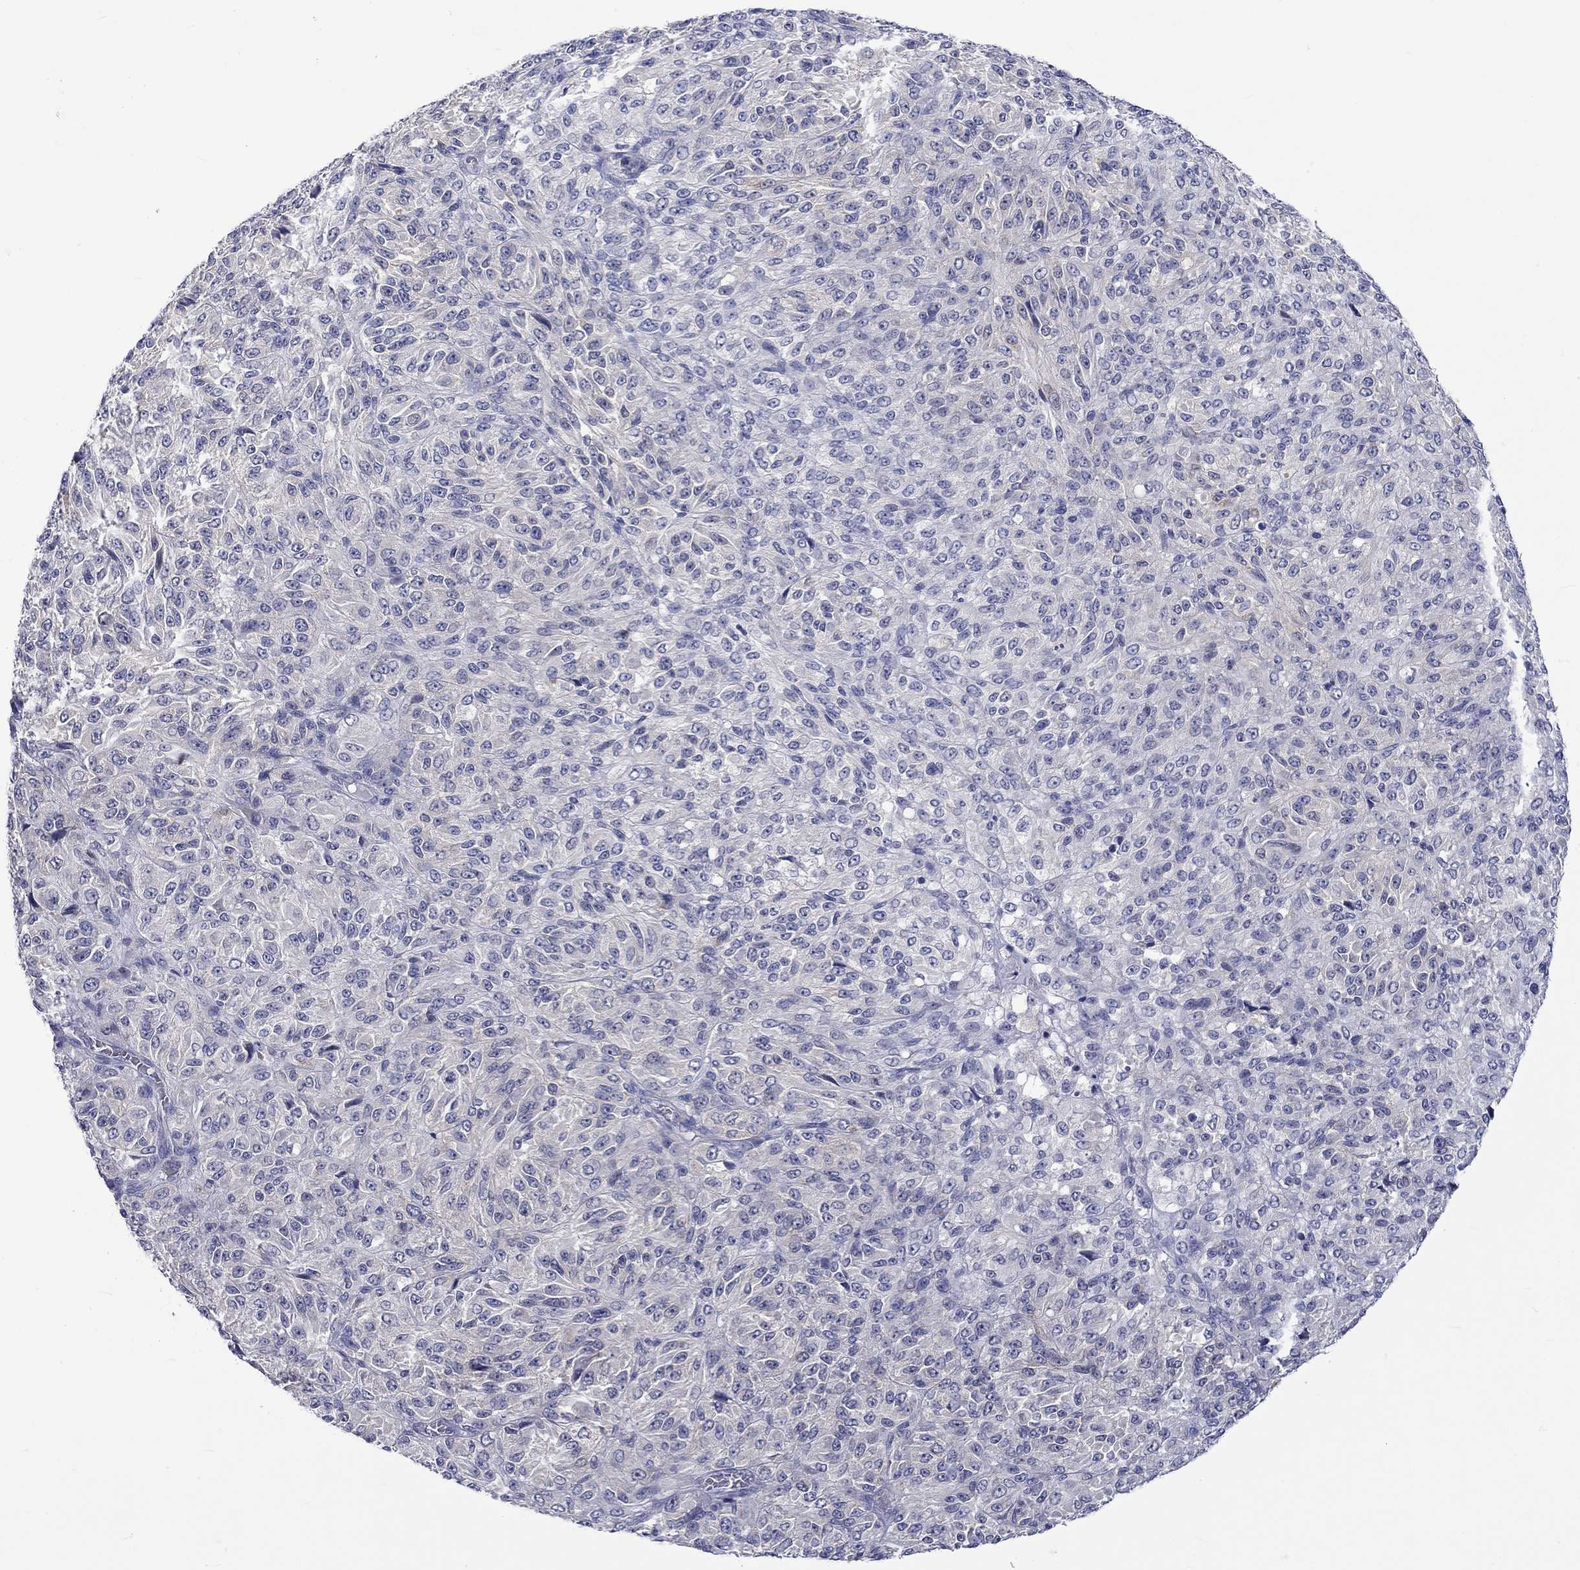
{"staining": {"intensity": "negative", "quantity": "none", "location": "none"}, "tissue": "melanoma", "cell_type": "Tumor cells", "image_type": "cancer", "snomed": [{"axis": "morphology", "description": "Malignant melanoma, Metastatic site"}, {"axis": "topography", "description": "Brain"}], "caption": "Tumor cells are negative for brown protein staining in malignant melanoma (metastatic site). The staining was performed using DAB (3,3'-diaminobenzidine) to visualize the protein expression in brown, while the nuclei were stained in blue with hematoxylin (Magnification: 20x).", "gene": "CERS1", "patient": {"sex": "female", "age": 56}}